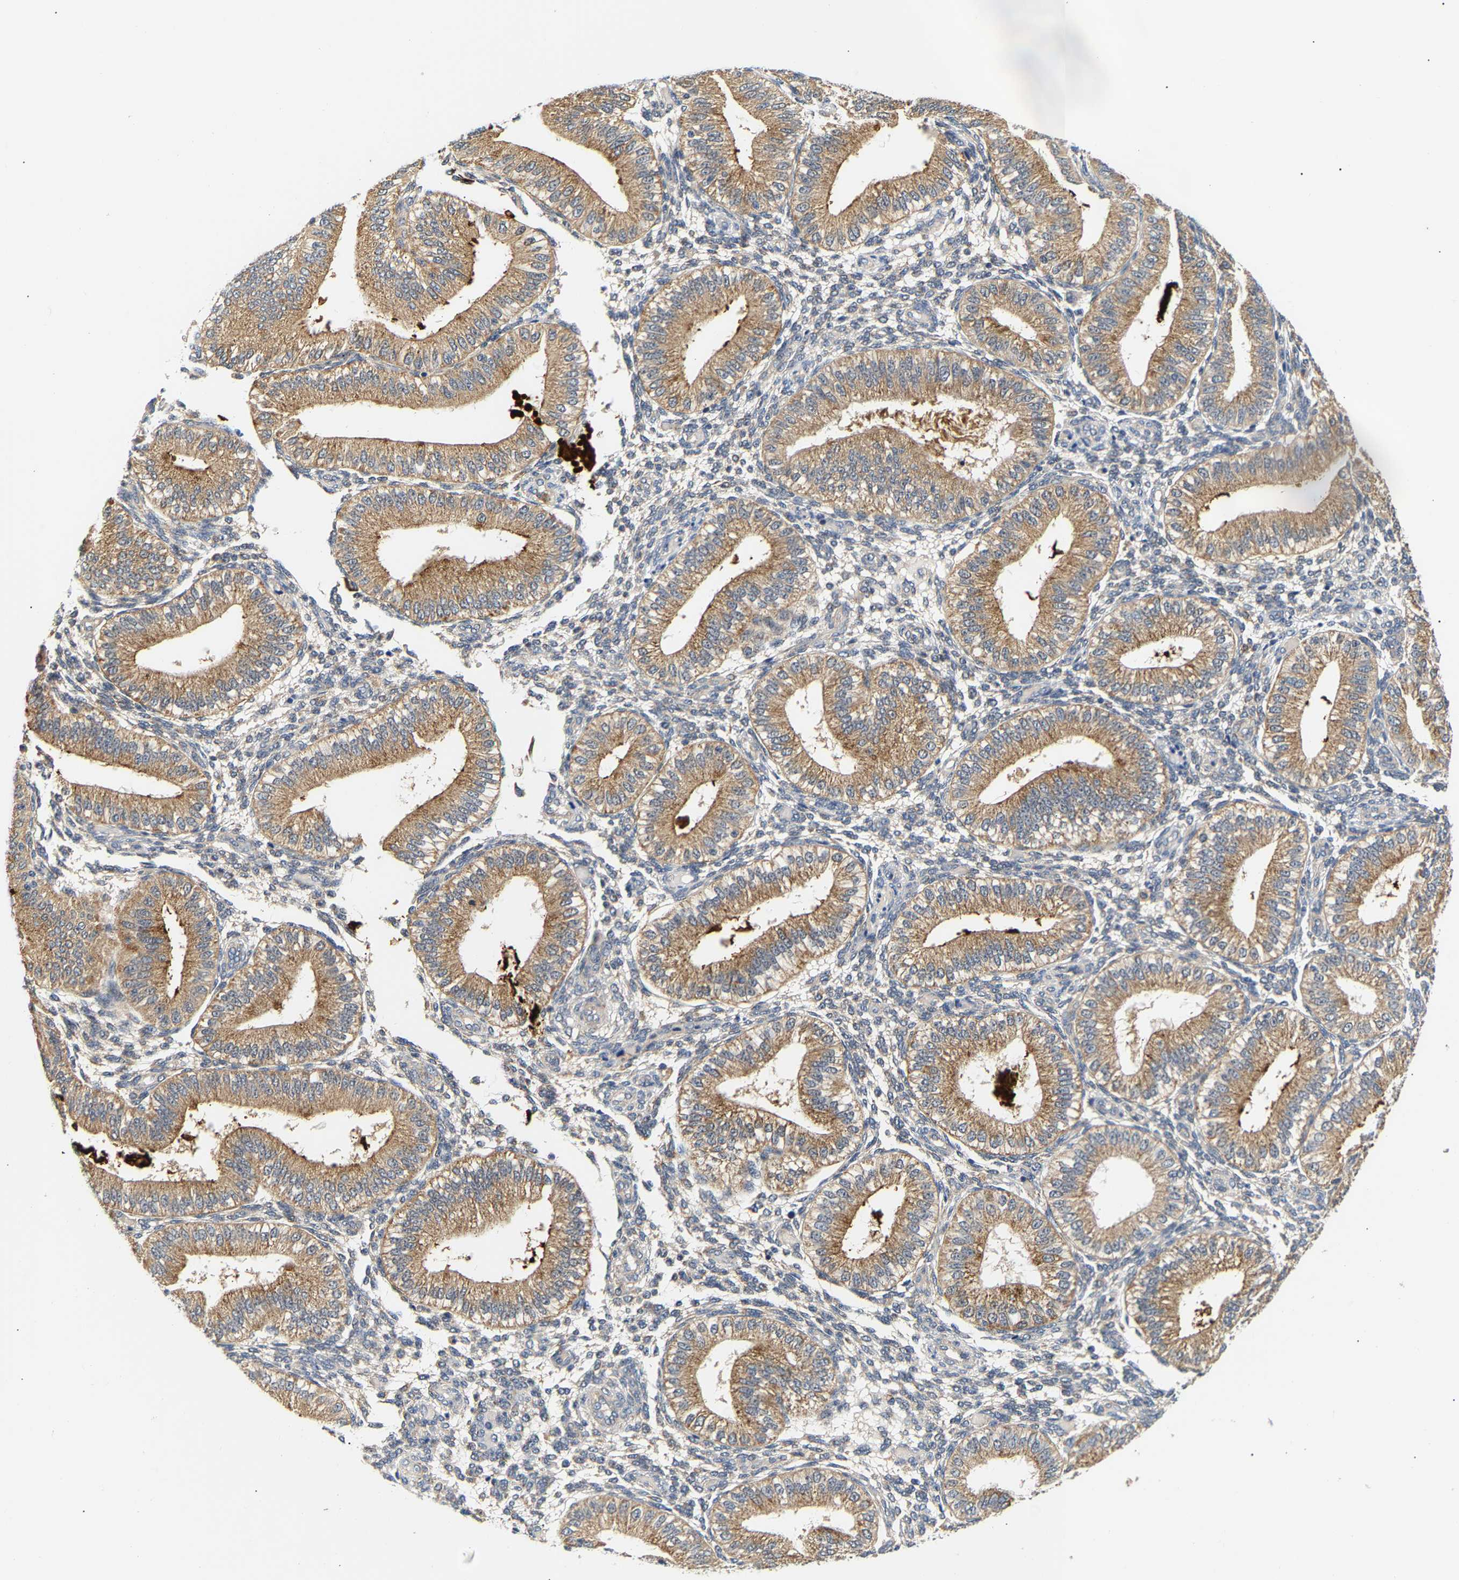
{"staining": {"intensity": "weak", "quantity": "<25%", "location": "cytoplasmic/membranous"}, "tissue": "endometrium", "cell_type": "Cells in endometrial stroma", "image_type": "normal", "snomed": [{"axis": "morphology", "description": "Normal tissue, NOS"}, {"axis": "topography", "description": "Endometrium"}], "caption": "Immunohistochemistry micrograph of benign endometrium stained for a protein (brown), which exhibits no staining in cells in endometrial stroma.", "gene": "PPID", "patient": {"sex": "female", "age": 39}}